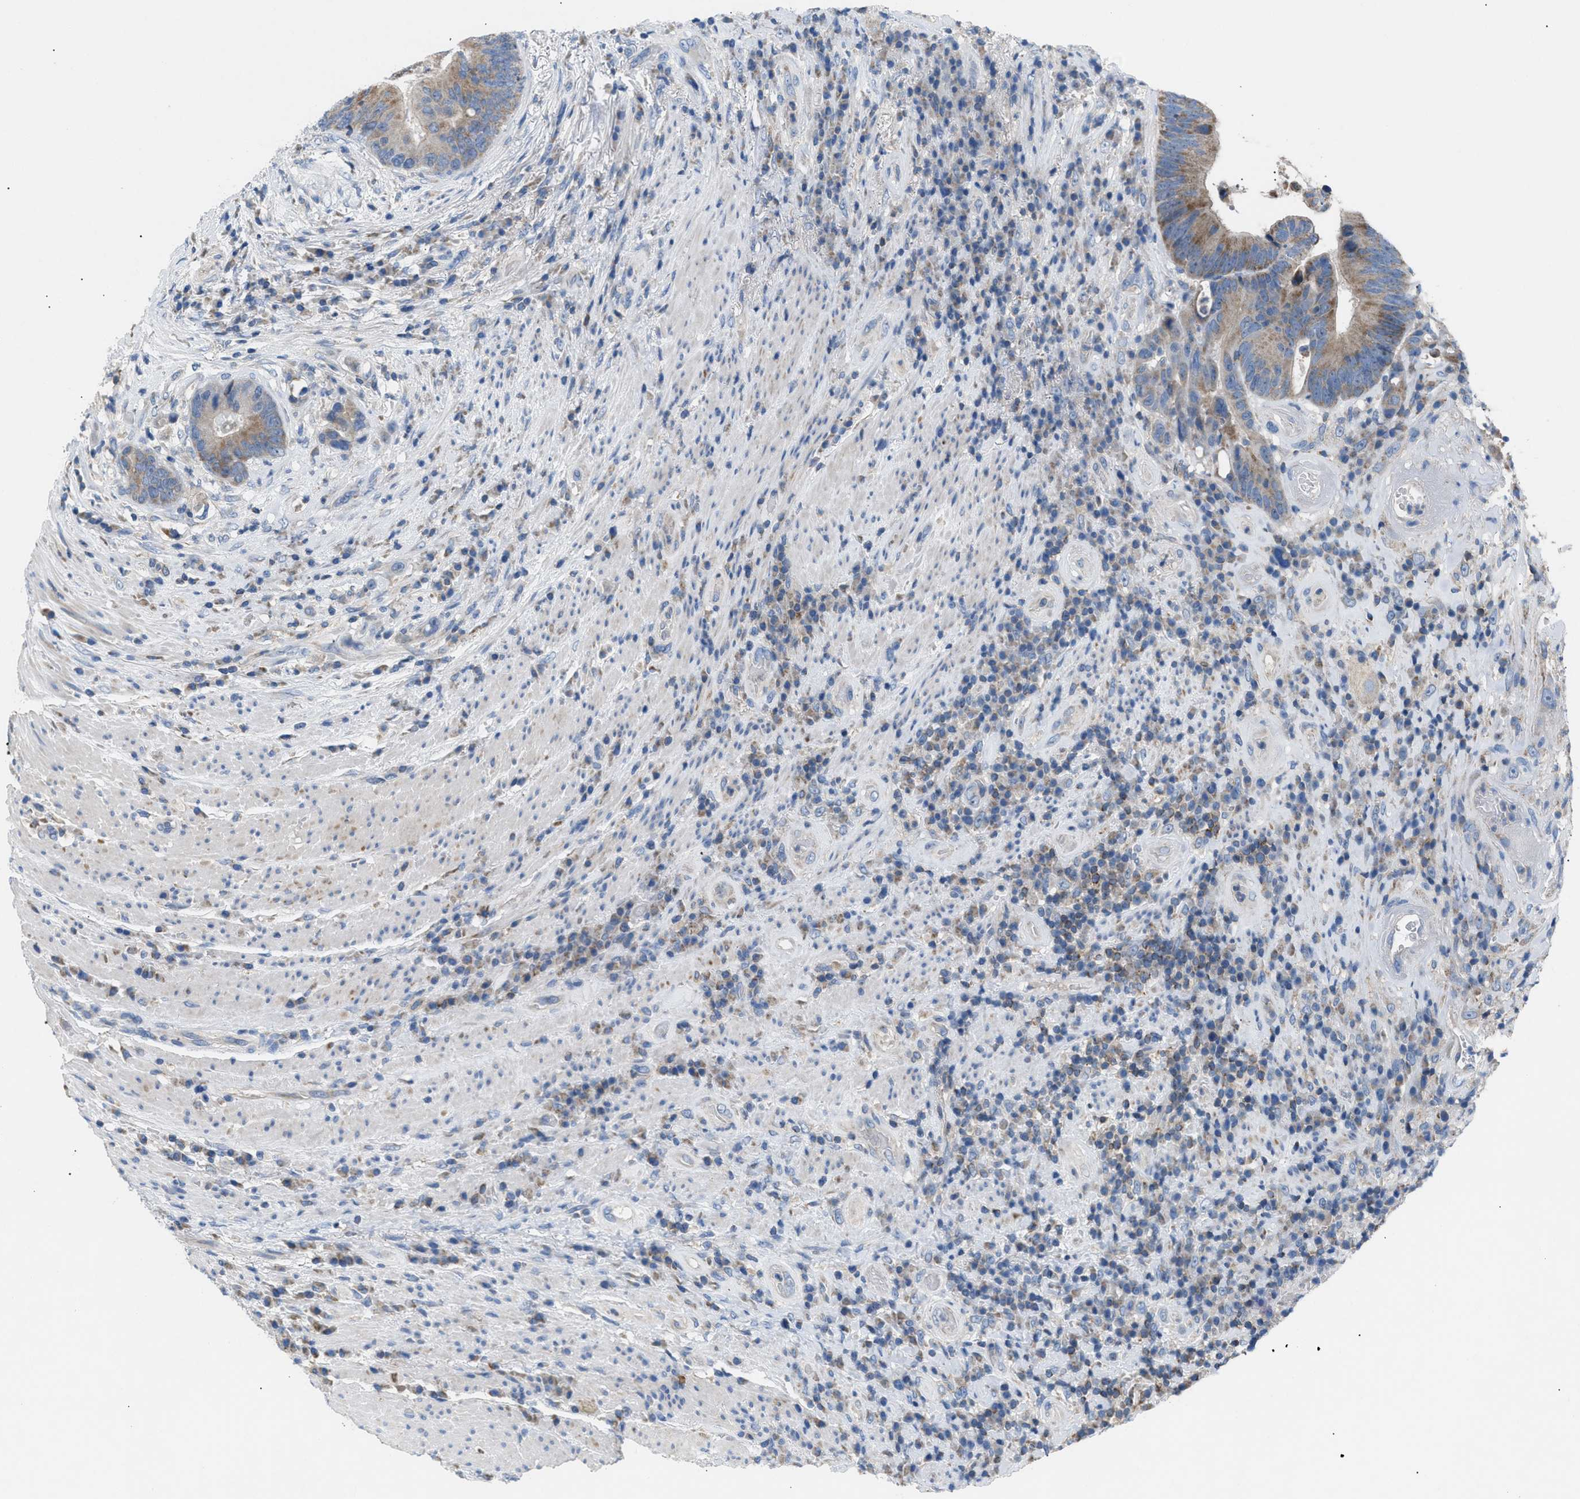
{"staining": {"intensity": "moderate", "quantity": "25%-75%", "location": "cytoplasmic/membranous"}, "tissue": "colorectal cancer", "cell_type": "Tumor cells", "image_type": "cancer", "snomed": [{"axis": "morphology", "description": "Adenocarcinoma, NOS"}, {"axis": "topography", "description": "Rectum"}], "caption": "Immunohistochemical staining of human adenocarcinoma (colorectal) demonstrates medium levels of moderate cytoplasmic/membranous protein expression in about 25%-75% of tumor cells. The protein of interest is shown in brown color, while the nuclei are stained blue.", "gene": "ILDR1", "patient": {"sex": "female", "age": 89}}